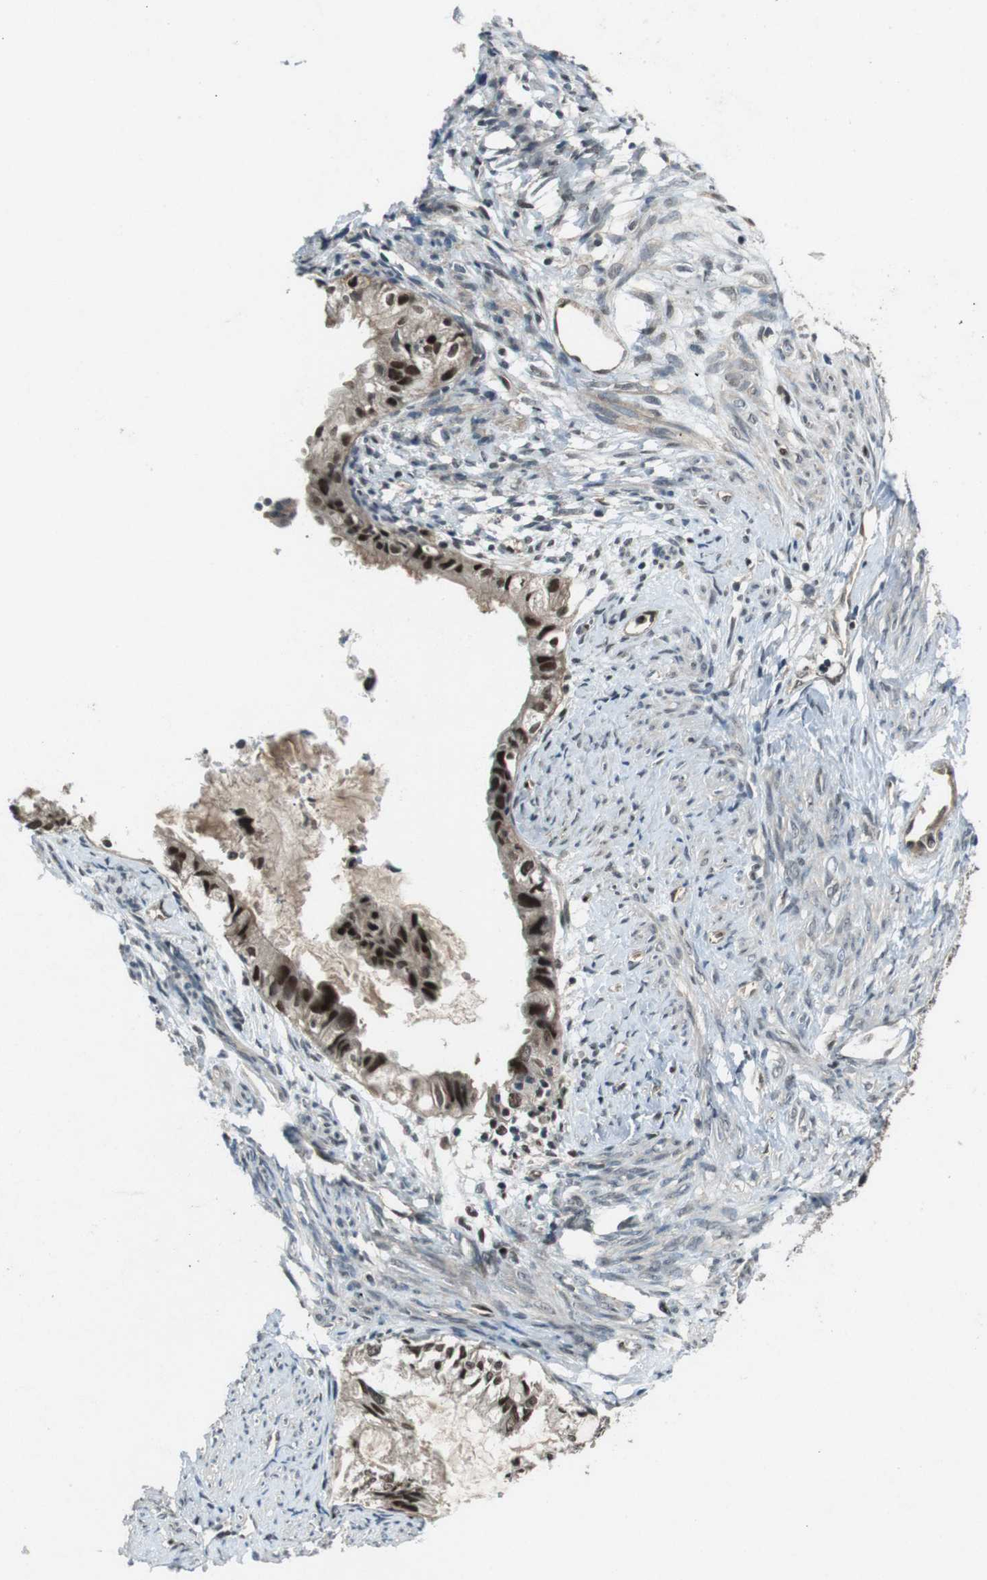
{"staining": {"intensity": "strong", "quantity": ">75%", "location": "nuclear"}, "tissue": "cervical cancer", "cell_type": "Tumor cells", "image_type": "cancer", "snomed": [{"axis": "morphology", "description": "Normal tissue, NOS"}, {"axis": "morphology", "description": "Adenocarcinoma, NOS"}, {"axis": "topography", "description": "Cervix"}, {"axis": "topography", "description": "Endometrium"}], "caption": "Protein expression by immunohistochemistry (IHC) reveals strong nuclear positivity in about >75% of tumor cells in cervical adenocarcinoma. (DAB (3,3'-diaminobenzidine) = brown stain, brightfield microscopy at high magnification).", "gene": "MAPKAPK5", "patient": {"sex": "female", "age": 86}}